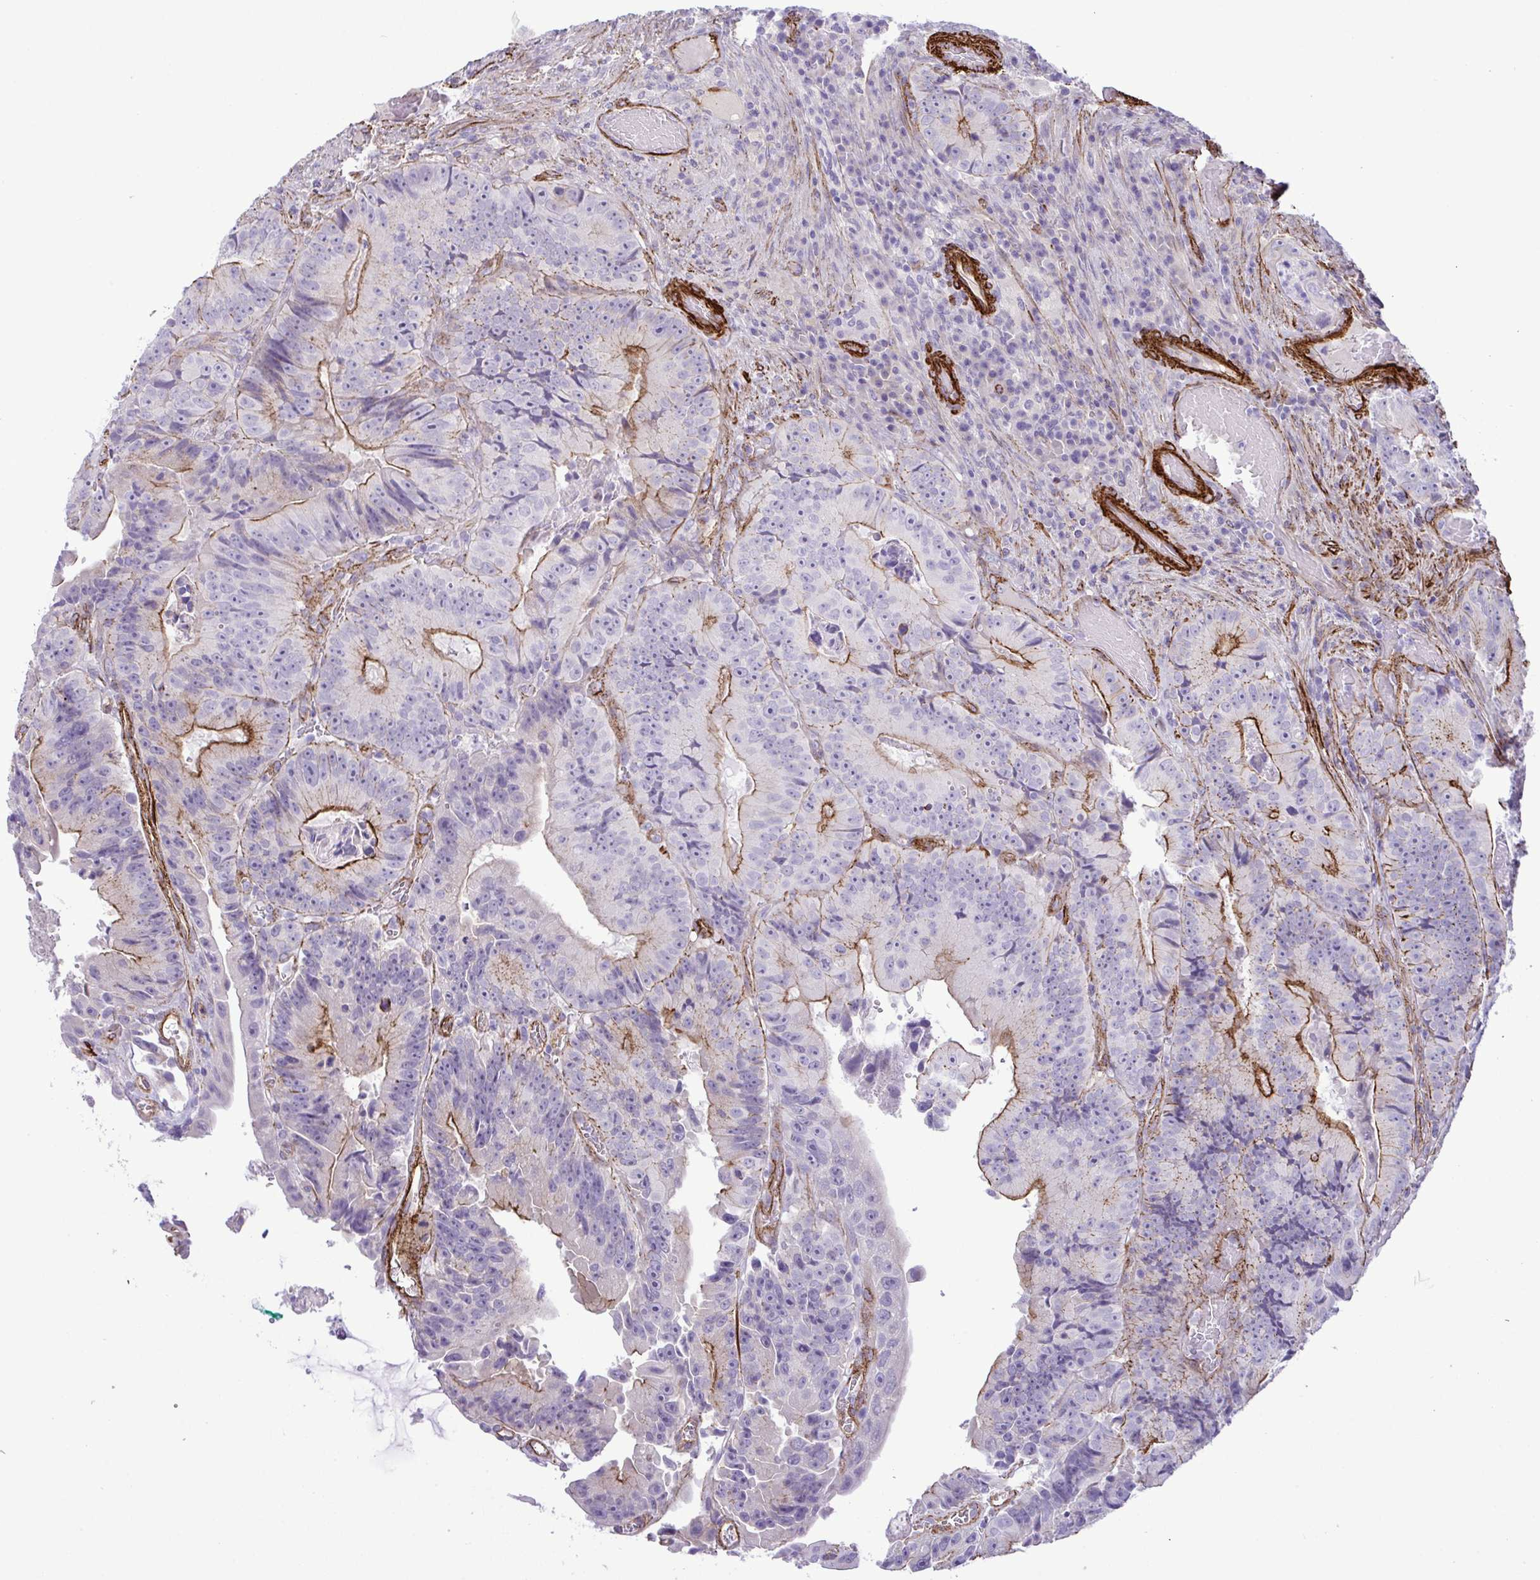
{"staining": {"intensity": "strong", "quantity": "<25%", "location": "cytoplasmic/membranous"}, "tissue": "colorectal cancer", "cell_type": "Tumor cells", "image_type": "cancer", "snomed": [{"axis": "morphology", "description": "Adenocarcinoma, NOS"}, {"axis": "topography", "description": "Colon"}], "caption": "The histopathology image reveals staining of colorectal cancer, revealing strong cytoplasmic/membranous protein expression (brown color) within tumor cells. Immunohistochemistry (ihc) stains the protein of interest in brown and the nuclei are stained blue.", "gene": "SYNPO2L", "patient": {"sex": "female", "age": 86}}